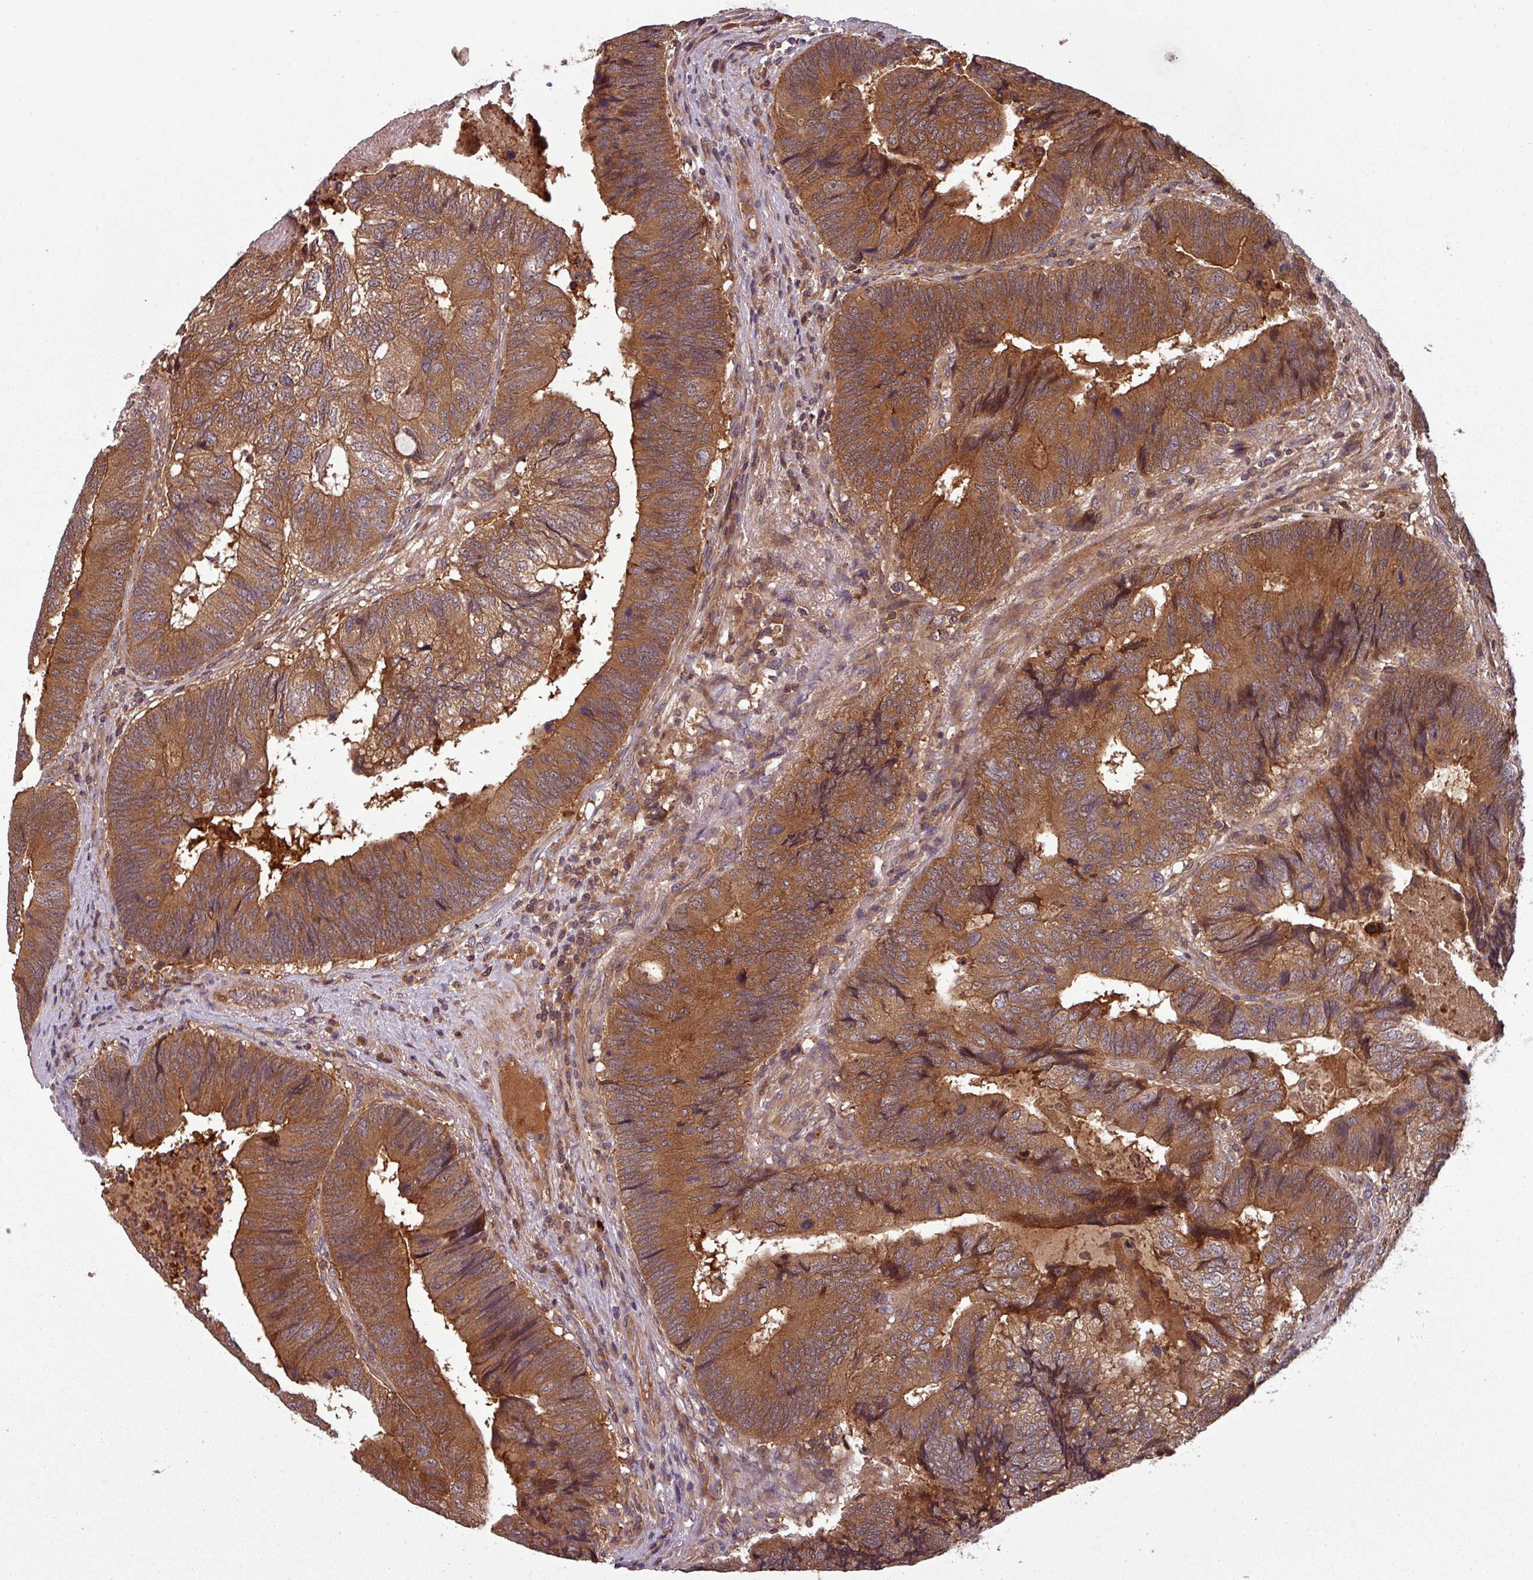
{"staining": {"intensity": "moderate", "quantity": ">75%", "location": "cytoplasmic/membranous"}, "tissue": "colorectal cancer", "cell_type": "Tumor cells", "image_type": "cancer", "snomed": [{"axis": "morphology", "description": "Adenocarcinoma, NOS"}, {"axis": "topography", "description": "Colon"}], "caption": "Immunohistochemical staining of human adenocarcinoma (colorectal) displays medium levels of moderate cytoplasmic/membranous protein staining in approximately >75% of tumor cells.", "gene": "GSKIP", "patient": {"sex": "female", "age": 67}}